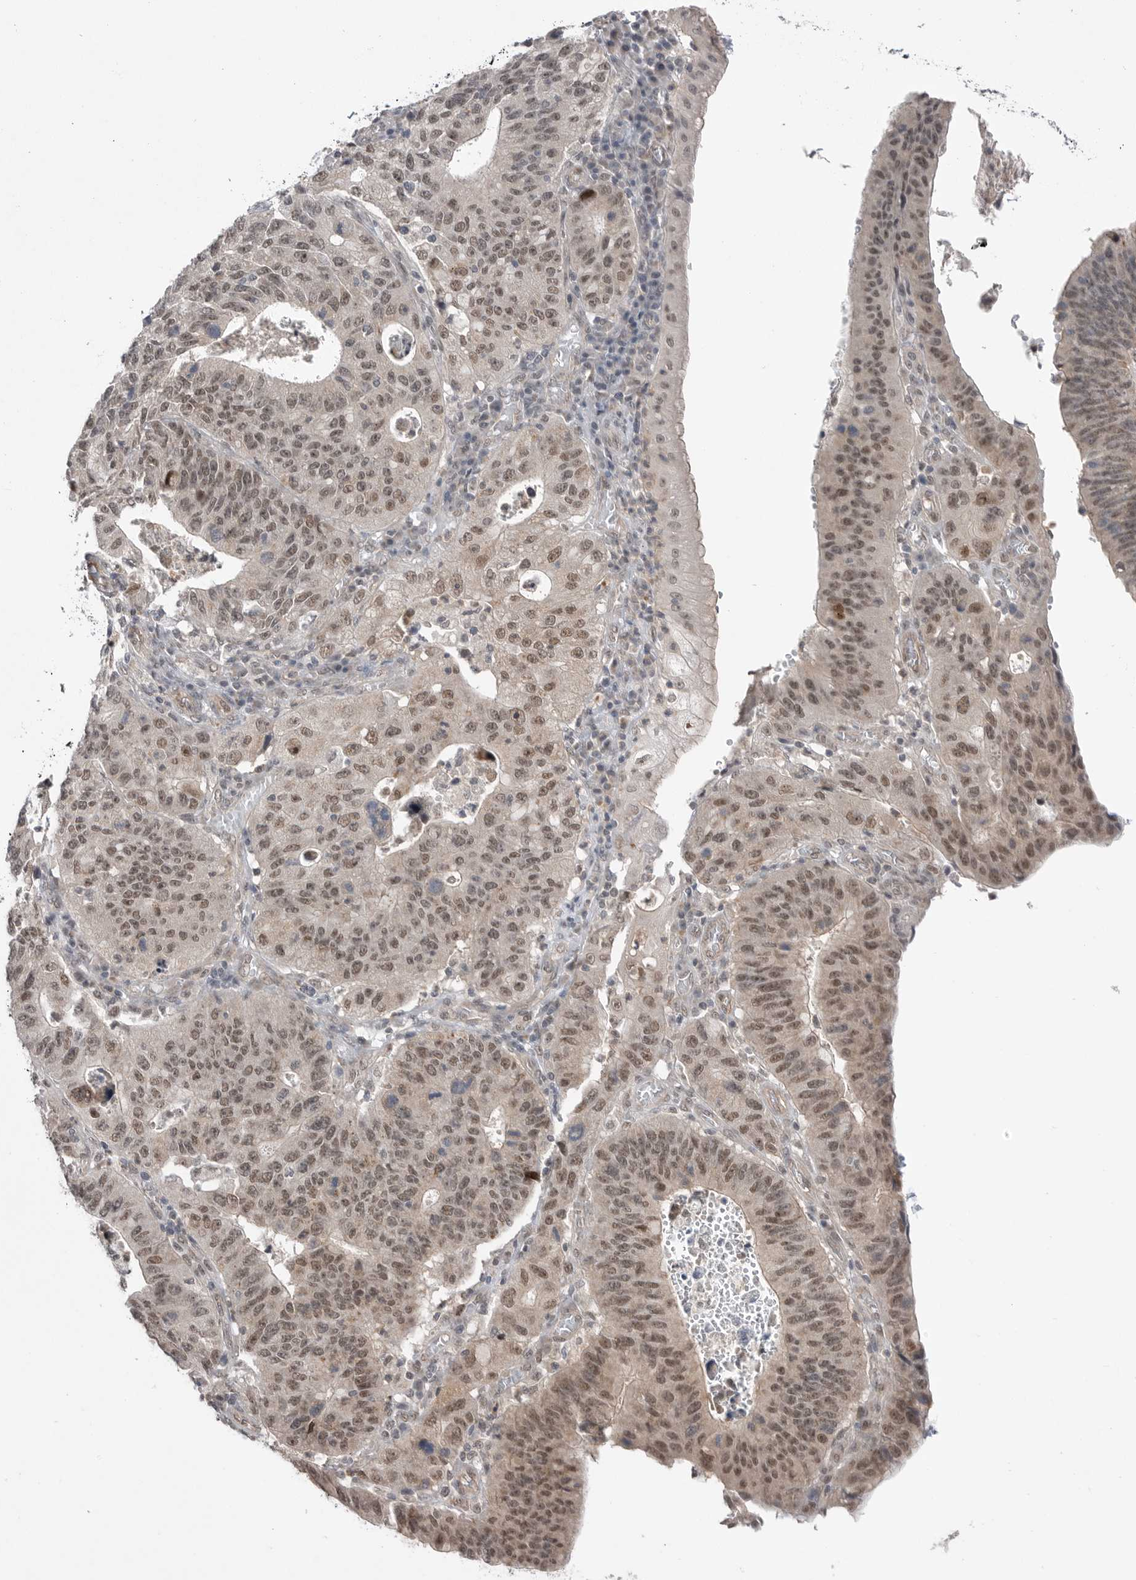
{"staining": {"intensity": "moderate", "quantity": "25%-75%", "location": "nuclear"}, "tissue": "stomach cancer", "cell_type": "Tumor cells", "image_type": "cancer", "snomed": [{"axis": "morphology", "description": "Adenocarcinoma, NOS"}, {"axis": "topography", "description": "Stomach"}], "caption": "A brown stain highlights moderate nuclear expression of a protein in human stomach cancer (adenocarcinoma) tumor cells. The staining was performed using DAB to visualize the protein expression in brown, while the nuclei were stained in blue with hematoxylin (Magnification: 20x).", "gene": "NTAQ1", "patient": {"sex": "male", "age": 59}}